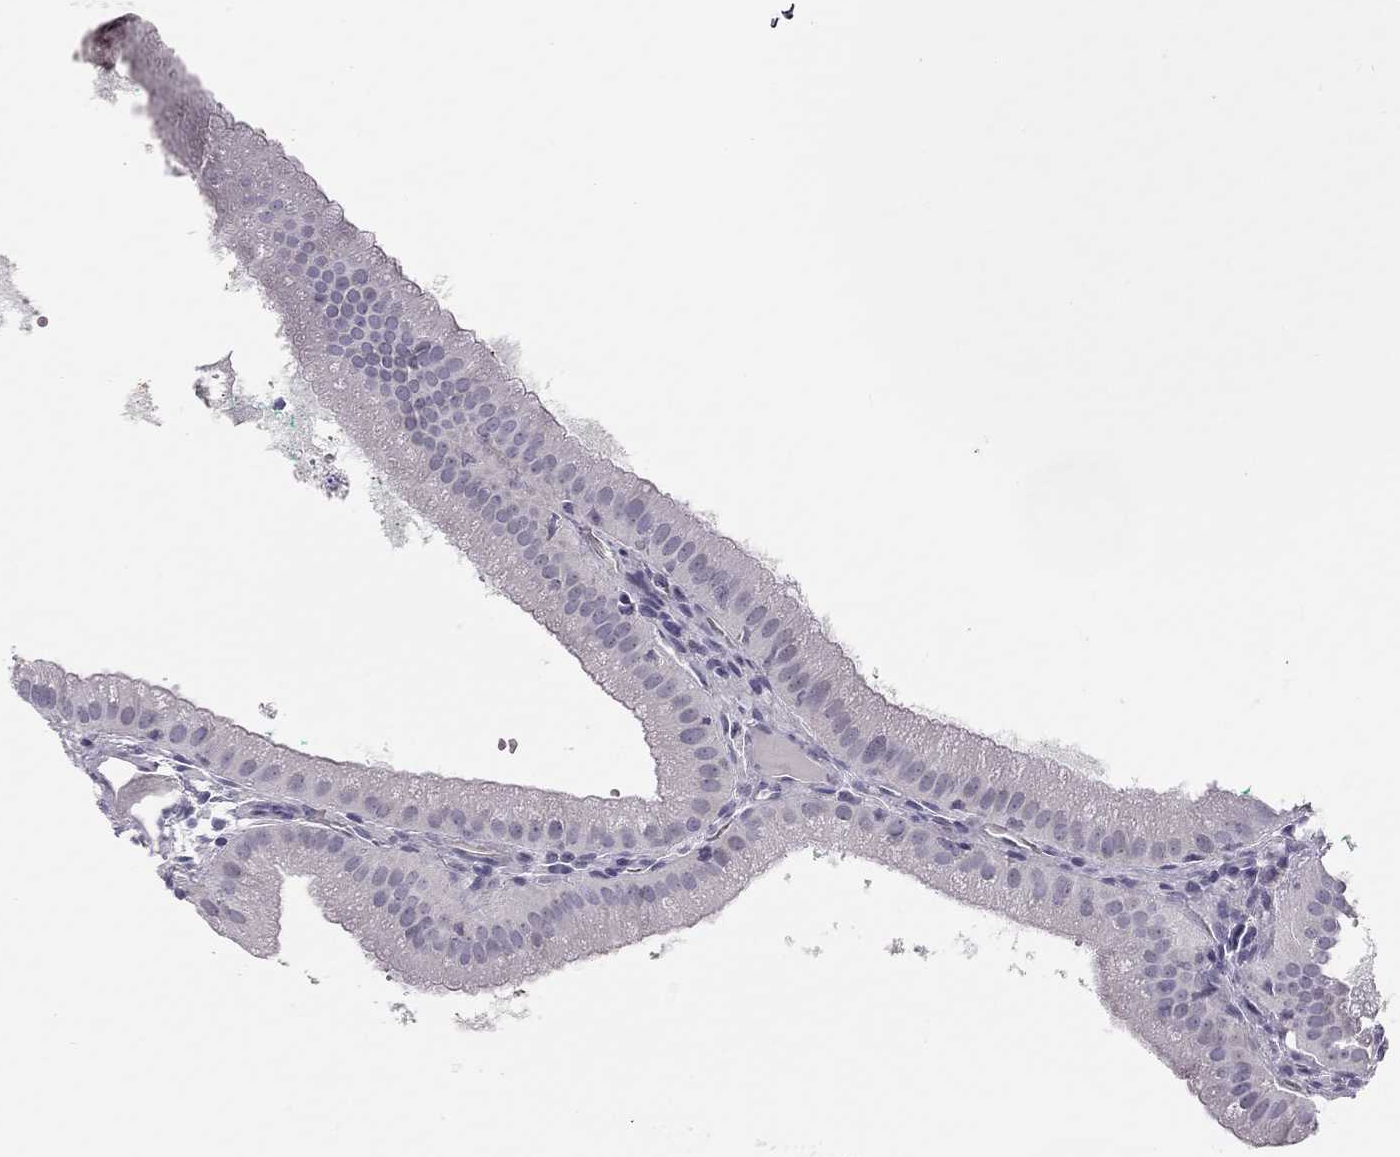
{"staining": {"intensity": "negative", "quantity": "none", "location": "none"}, "tissue": "gallbladder", "cell_type": "Glandular cells", "image_type": "normal", "snomed": [{"axis": "morphology", "description": "Normal tissue, NOS"}, {"axis": "topography", "description": "Gallbladder"}], "caption": "A photomicrograph of human gallbladder is negative for staining in glandular cells. (DAB (3,3'-diaminobenzidine) immunohistochemistry with hematoxylin counter stain).", "gene": "SPATA12", "patient": {"sex": "male", "age": 67}}